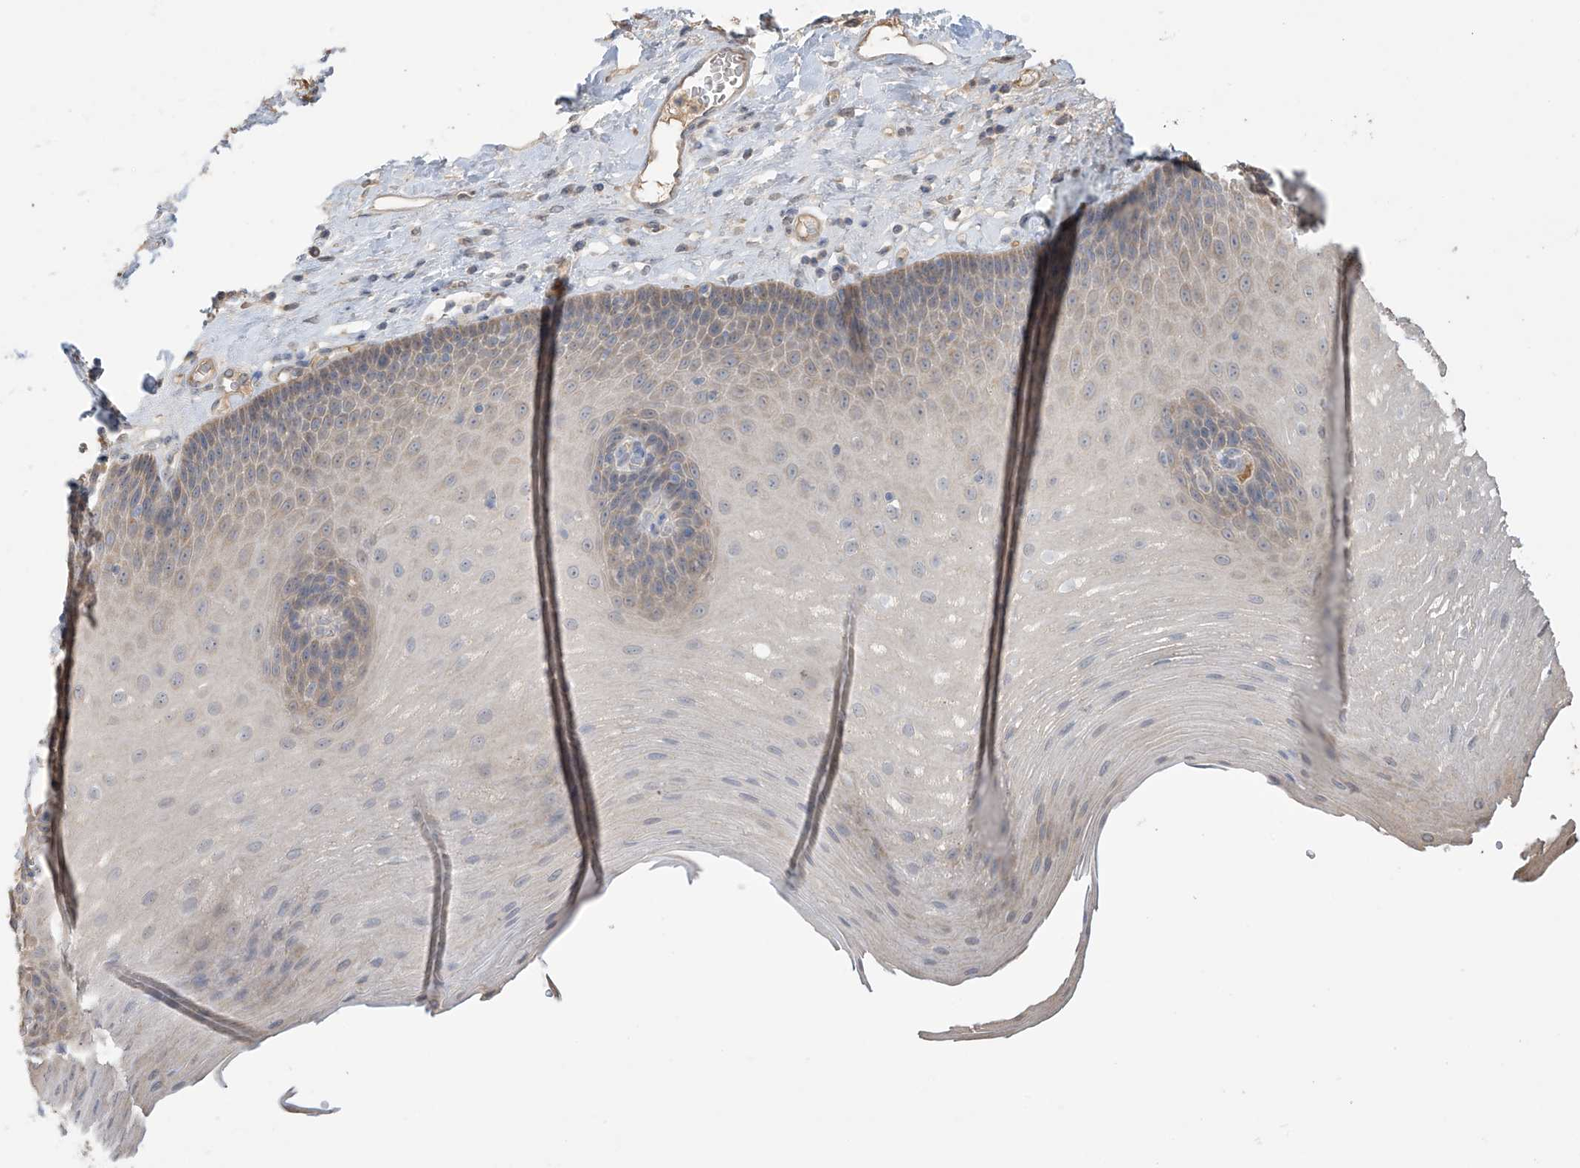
{"staining": {"intensity": "moderate", "quantity": "25%-75%", "location": "cytoplasmic/membranous"}, "tissue": "esophagus", "cell_type": "Squamous epithelial cells", "image_type": "normal", "snomed": [{"axis": "morphology", "description": "Normal tissue, NOS"}, {"axis": "topography", "description": "Esophagus"}], "caption": "IHC (DAB (3,3'-diaminobenzidine)) staining of benign esophagus exhibits moderate cytoplasmic/membranous protein expression in approximately 25%-75% of squamous epithelial cells. (DAB (3,3'-diaminobenzidine) IHC with brightfield microscopy, high magnification).", "gene": "SLFN14", "patient": {"sex": "male", "age": 62}}